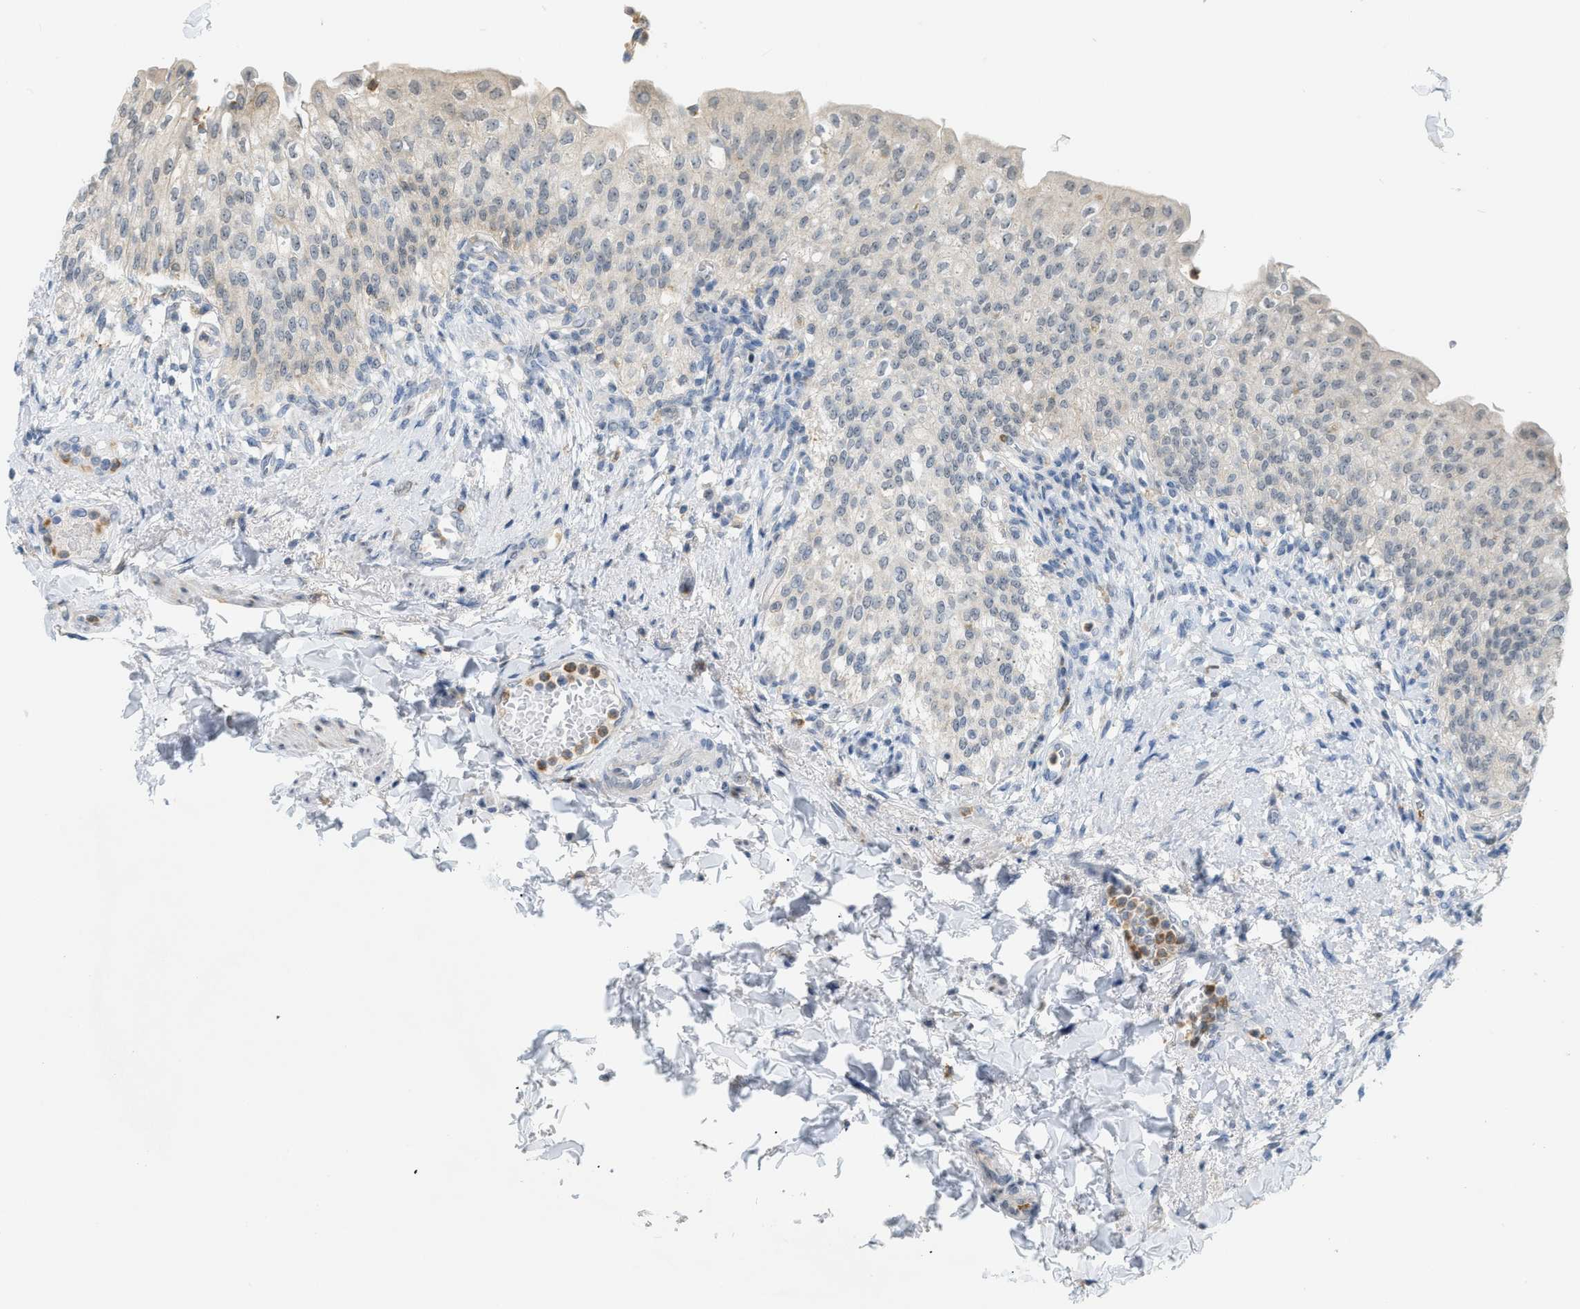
{"staining": {"intensity": "weak", "quantity": "<25%", "location": "cytoplasmic/membranous"}, "tissue": "urinary bladder", "cell_type": "Urothelial cells", "image_type": "normal", "snomed": [{"axis": "morphology", "description": "Normal tissue, NOS"}, {"axis": "topography", "description": "Urinary bladder"}], "caption": "Immunohistochemistry of normal human urinary bladder demonstrates no expression in urothelial cells.", "gene": "ZNF408", "patient": {"sex": "female", "age": 60}}